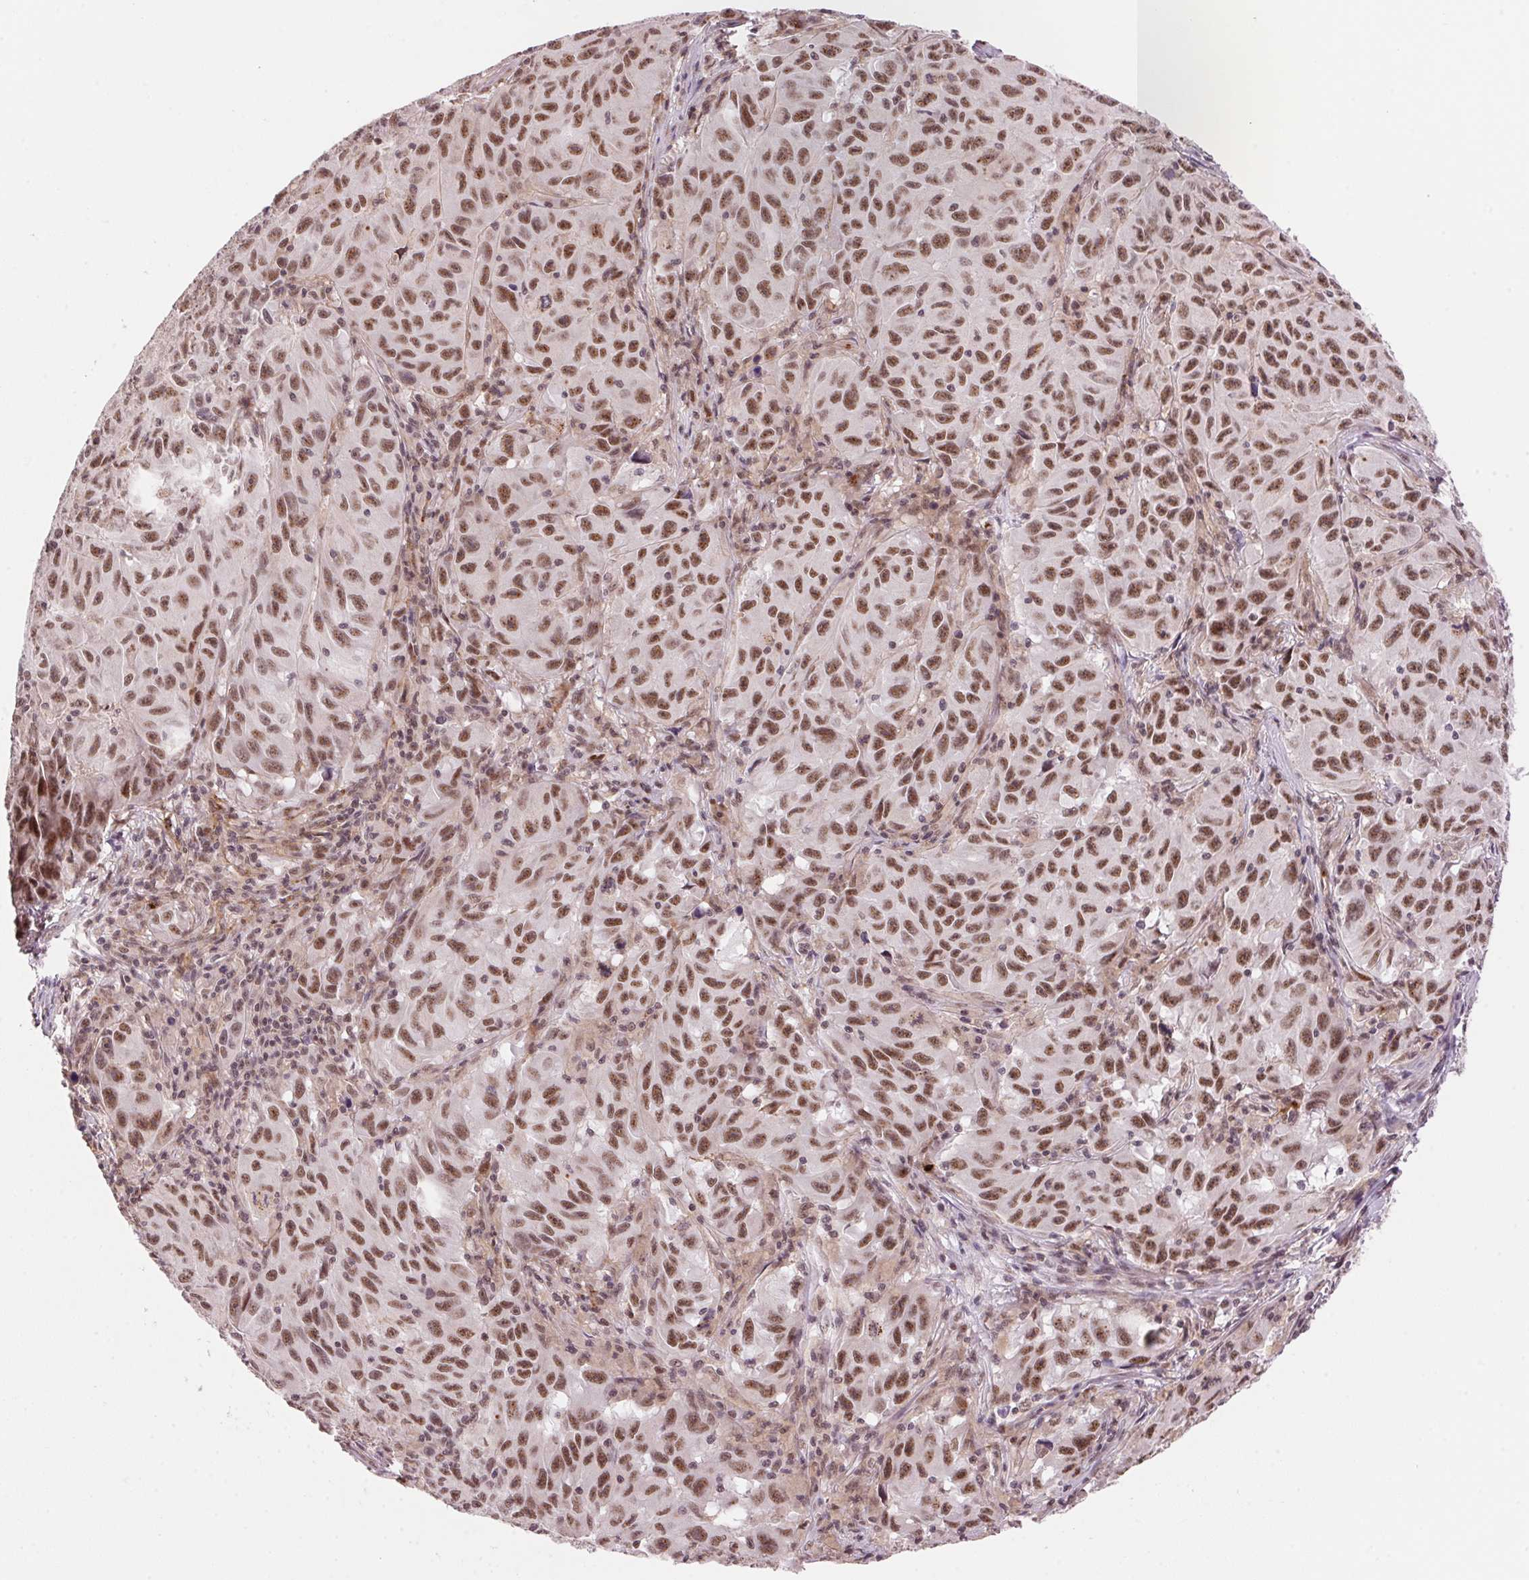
{"staining": {"intensity": "moderate", "quantity": ">75%", "location": "nuclear"}, "tissue": "melanoma", "cell_type": "Tumor cells", "image_type": "cancer", "snomed": [{"axis": "morphology", "description": "Malignant melanoma, NOS"}, {"axis": "topography", "description": "Vulva, labia, clitoris and Bartholin´s gland, NO"}], "caption": "Protein staining shows moderate nuclear expression in about >75% of tumor cells in malignant melanoma.", "gene": "HNRNPDL", "patient": {"sex": "female", "age": 75}}